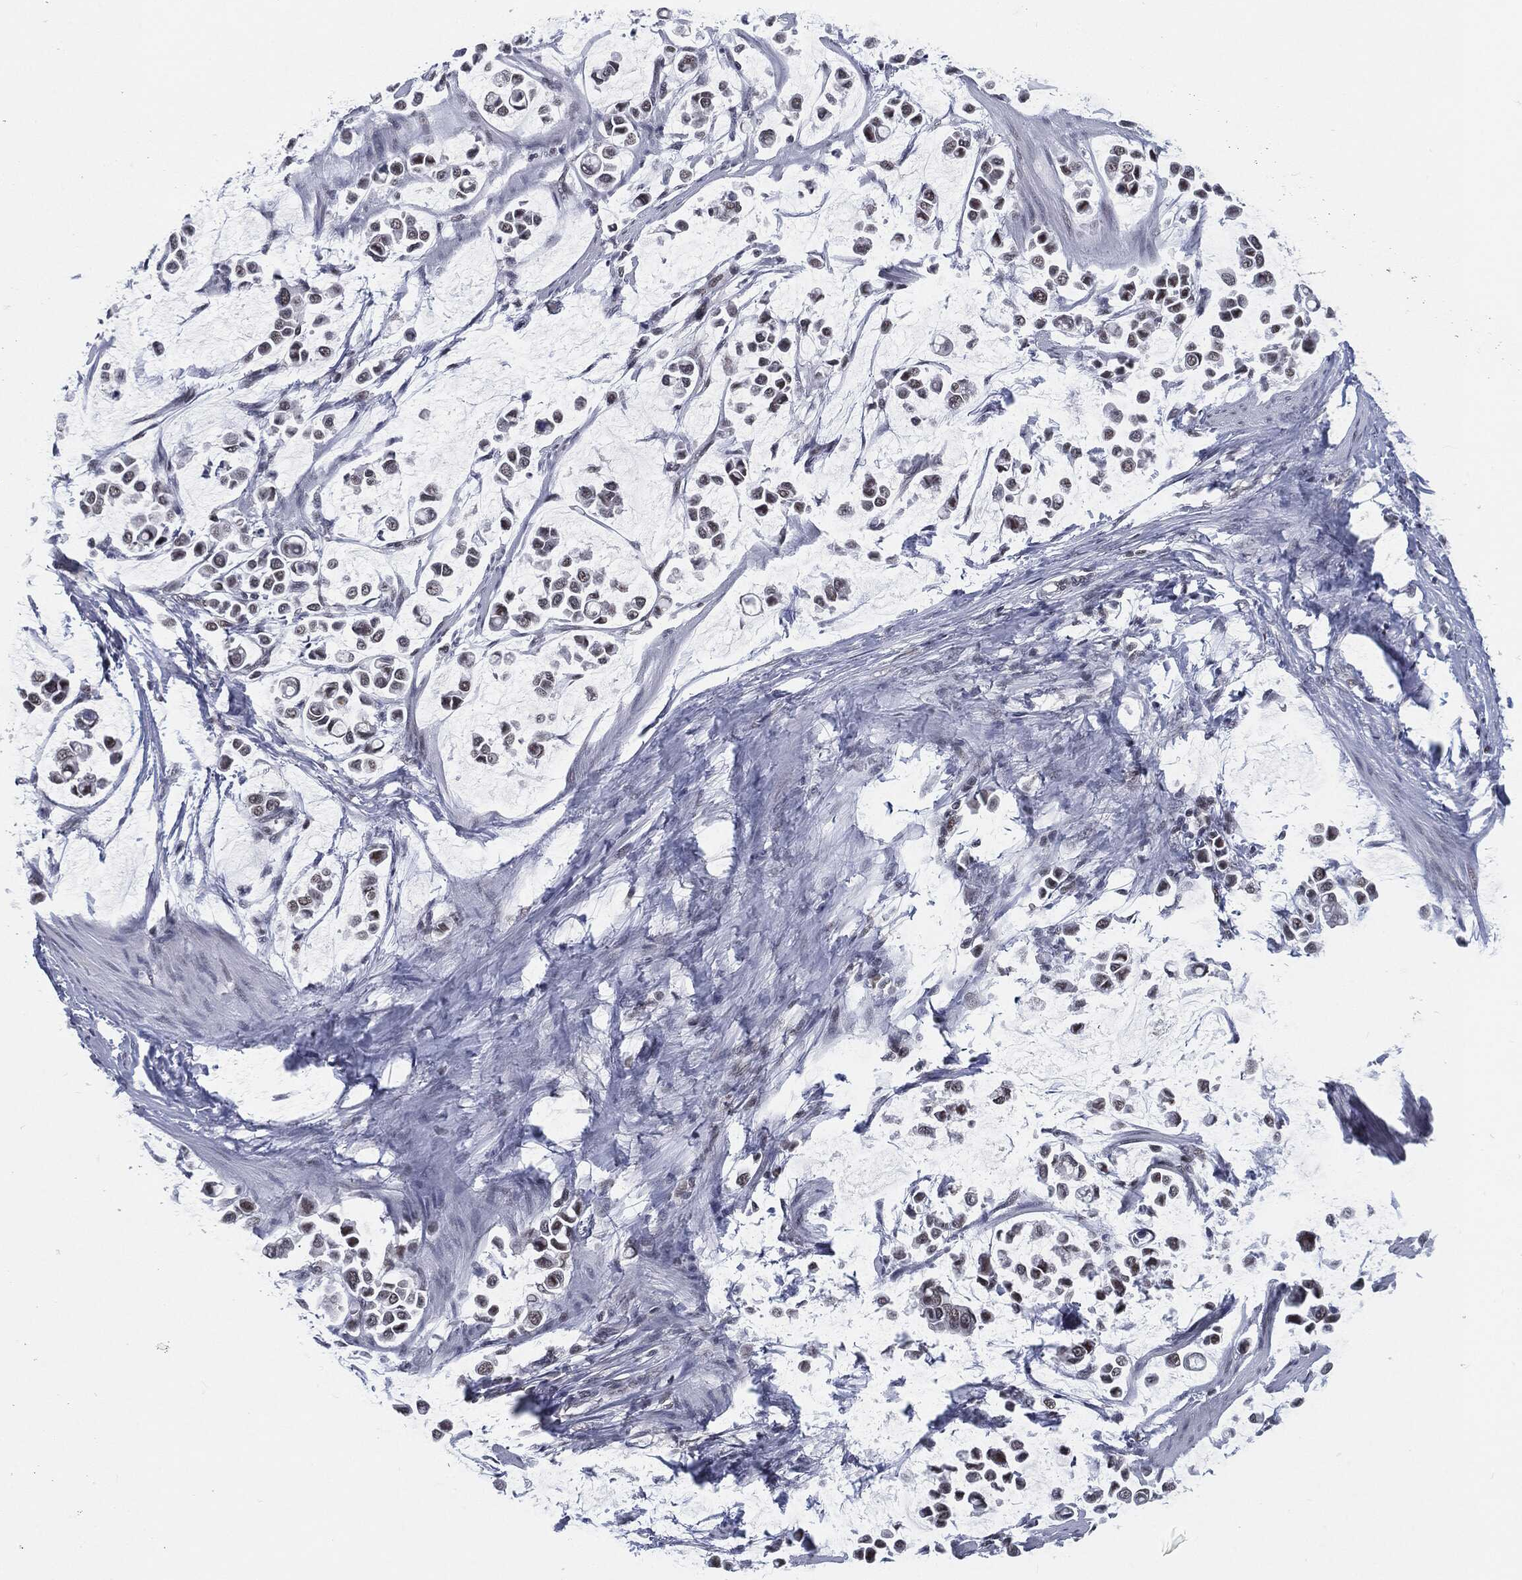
{"staining": {"intensity": "moderate", "quantity": "<25%", "location": "nuclear"}, "tissue": "stomach cancer", "cell_type": "Tumor cells", "image_type": "cancer", "snomed": [{"axis": "morphology", "description": "Adenocarcinoma, NOS"}, {"axis": "topography", "description": "Stomach"}], "caption": "Stomach cancer stained with a protein marker demonstrates moderate staining in tumor cells.", "gene": "ANXA1", "patient": {"sex": "male", "age": 82}}